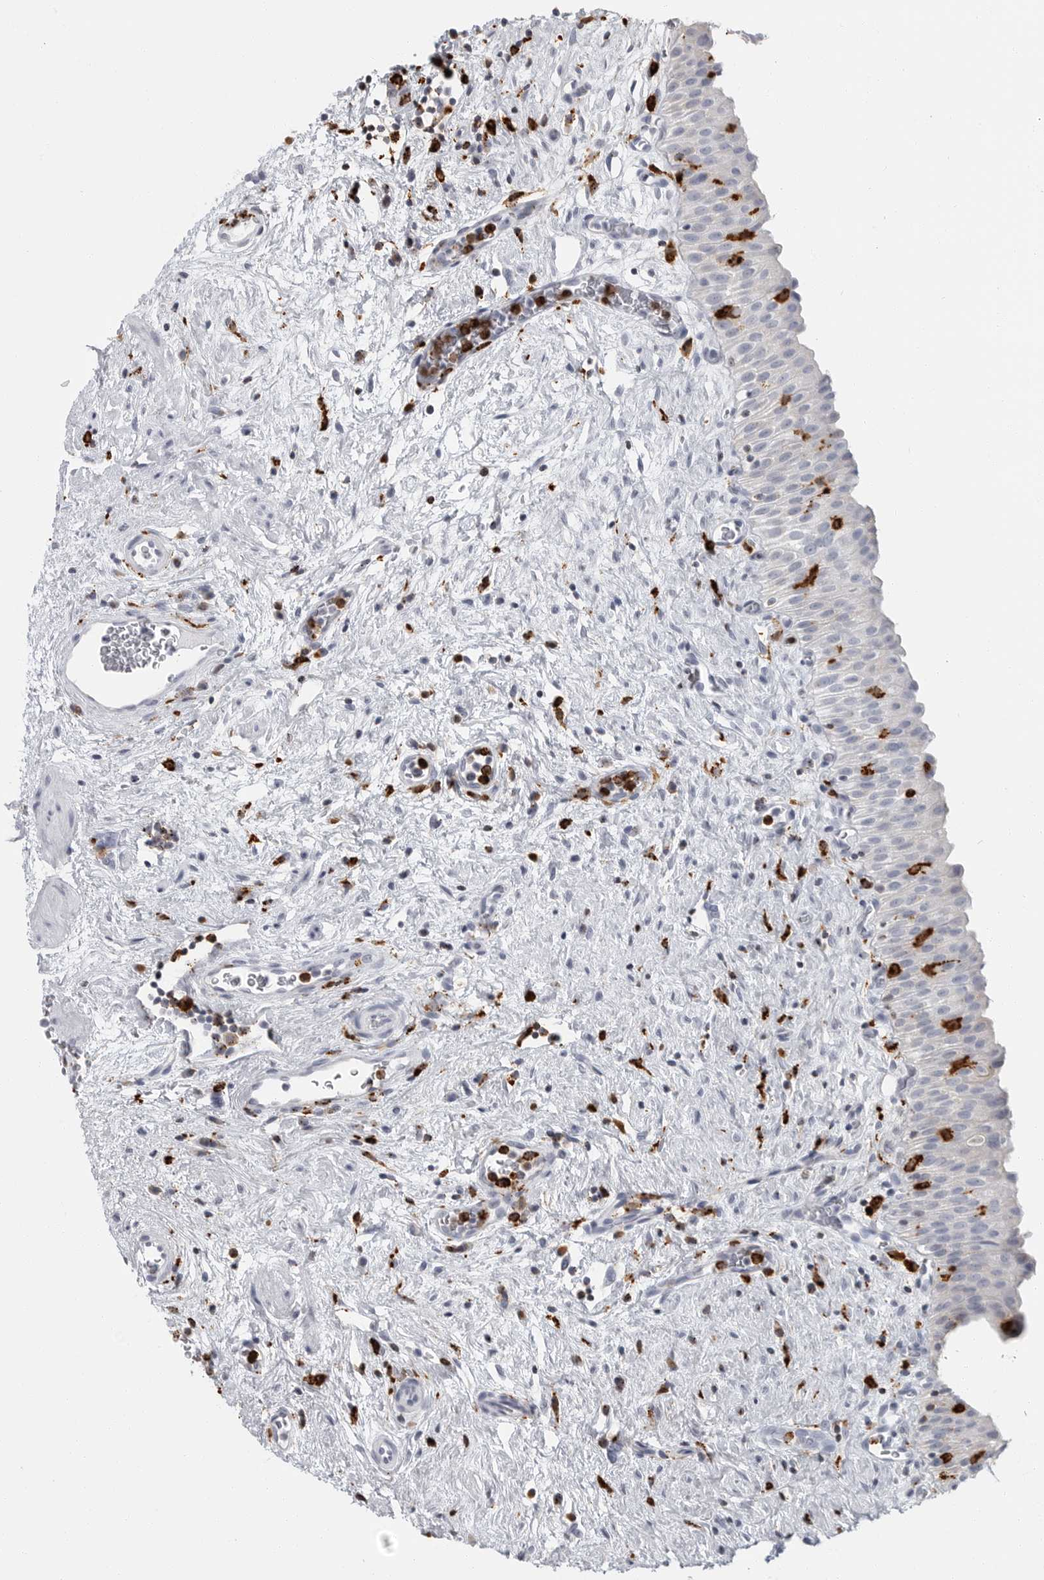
{"staining": {"intensity": "negative", "quantity": "none", "location": "none"}, "tissue": "urinary bladder", "cell_type": "Urothelial cells", "image_type": "normal", "snomed": [{"axis": "morphology", "description": "Normal tissue, NOS"}, {"axis": "topography", "description": "Urinary bladder"}], "caption": "Urothelial cells are negative for protein expression in normal human urinary bladder. Brightfield microscopy of IHC stained with DAB (3,3'-diaminobenzidine) (brown) and hematoxylin (blue), captured at high magnification.", "gene": "IFI30", "patient": {"sex": "male", "age": 82}}